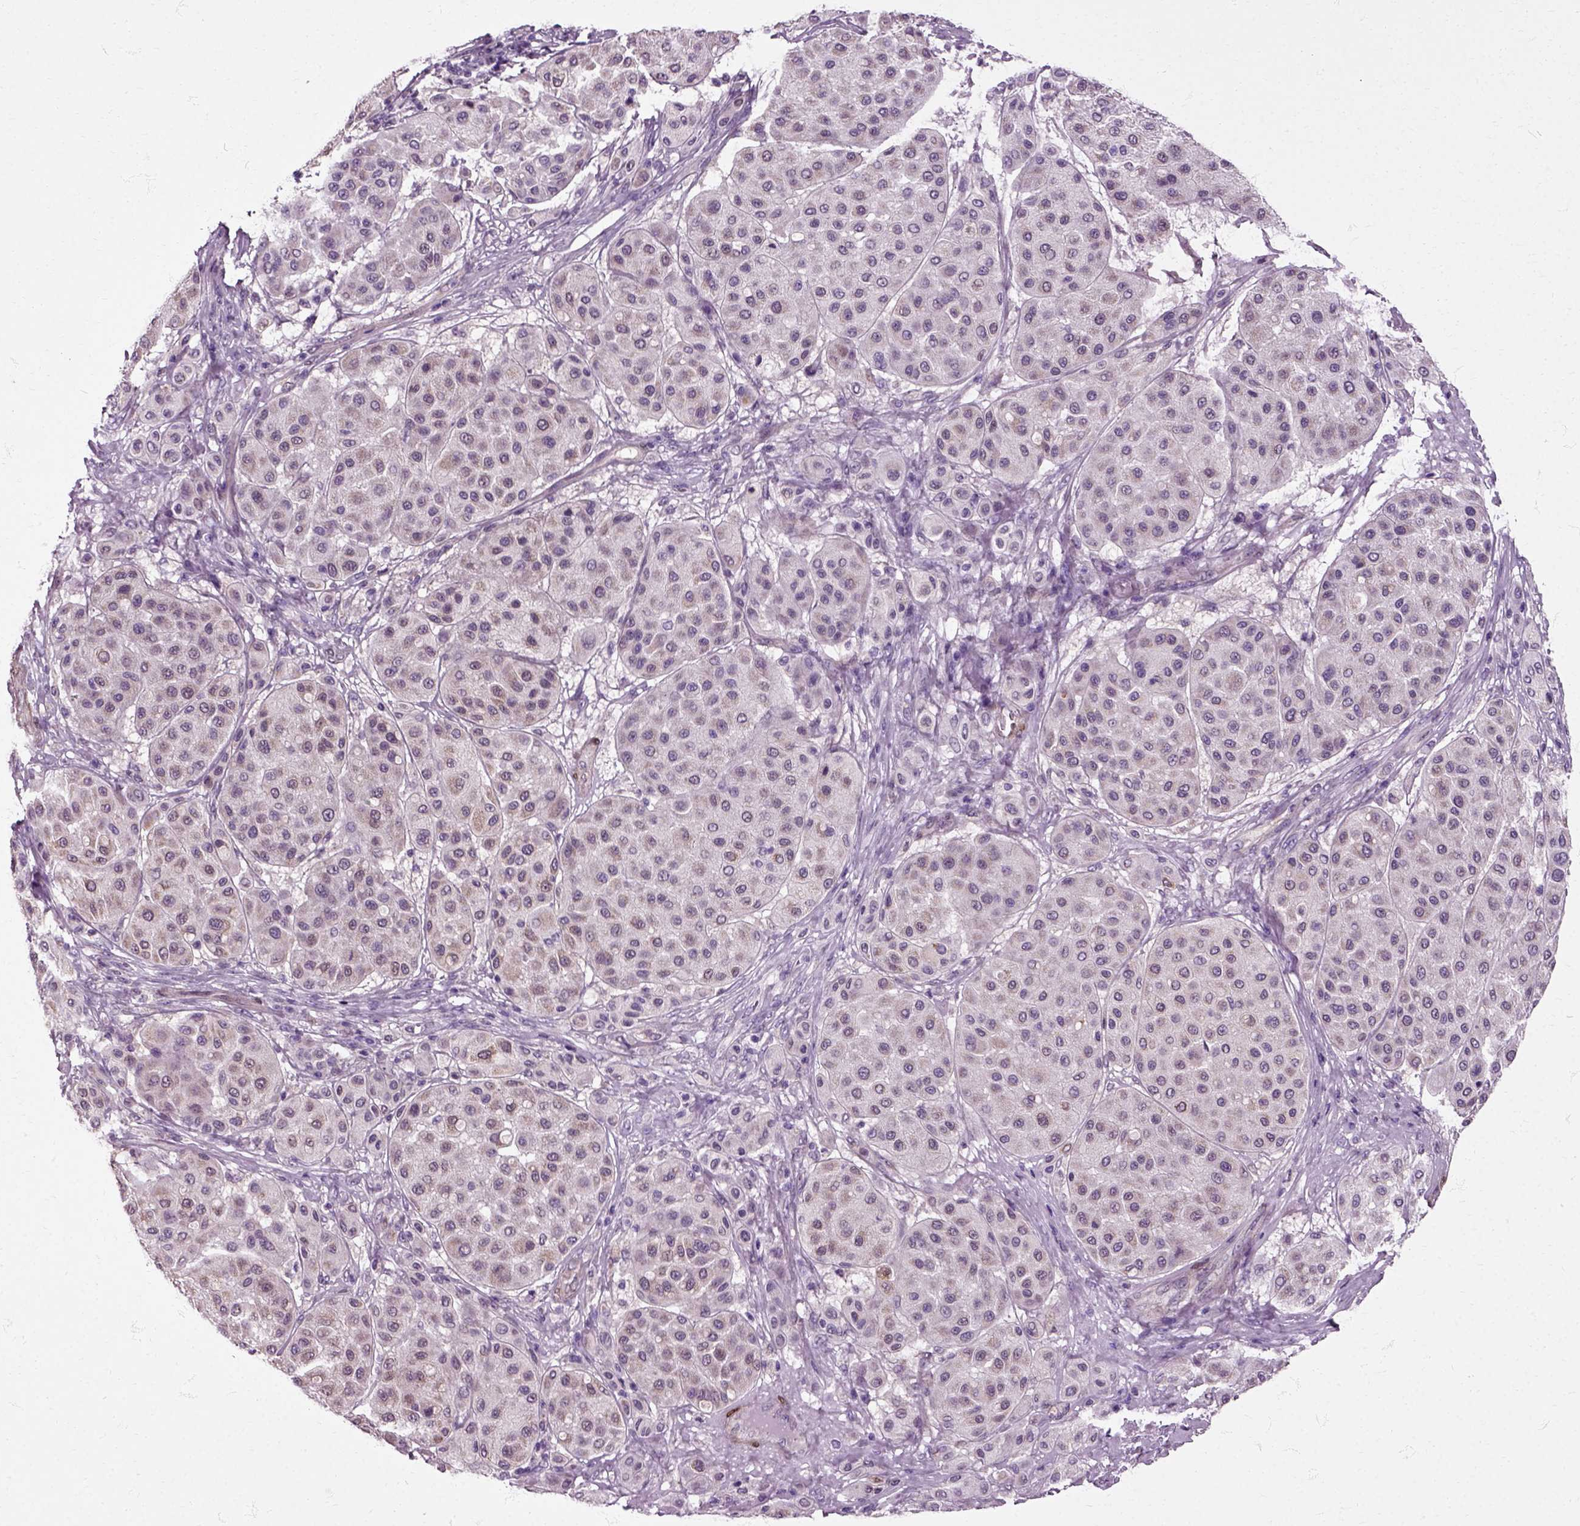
{"staining": {"intensity": "weak", "quantity": "<25%", "location": "cytoplasmic/membranous"}, "tissue": "melanoma", "cell_type": "Tumor cells", "image_type": "cancer", "snomed": [{"axis": "morphology", "description": "Malignant melanoma, Metastatic site"}, {"axis": "topography", "description": "Smooth muscle"}], "caption": "IHC photomicrograph of neoplastic tissue: melanoma stained with DAB reveals no significant protein staining in tumor cells. (Immunohistochemistry (ihc), brightfield microscopy, high magnification).", "gene": "HSPA2", "patient": {"sex": "male", "age": 41}}